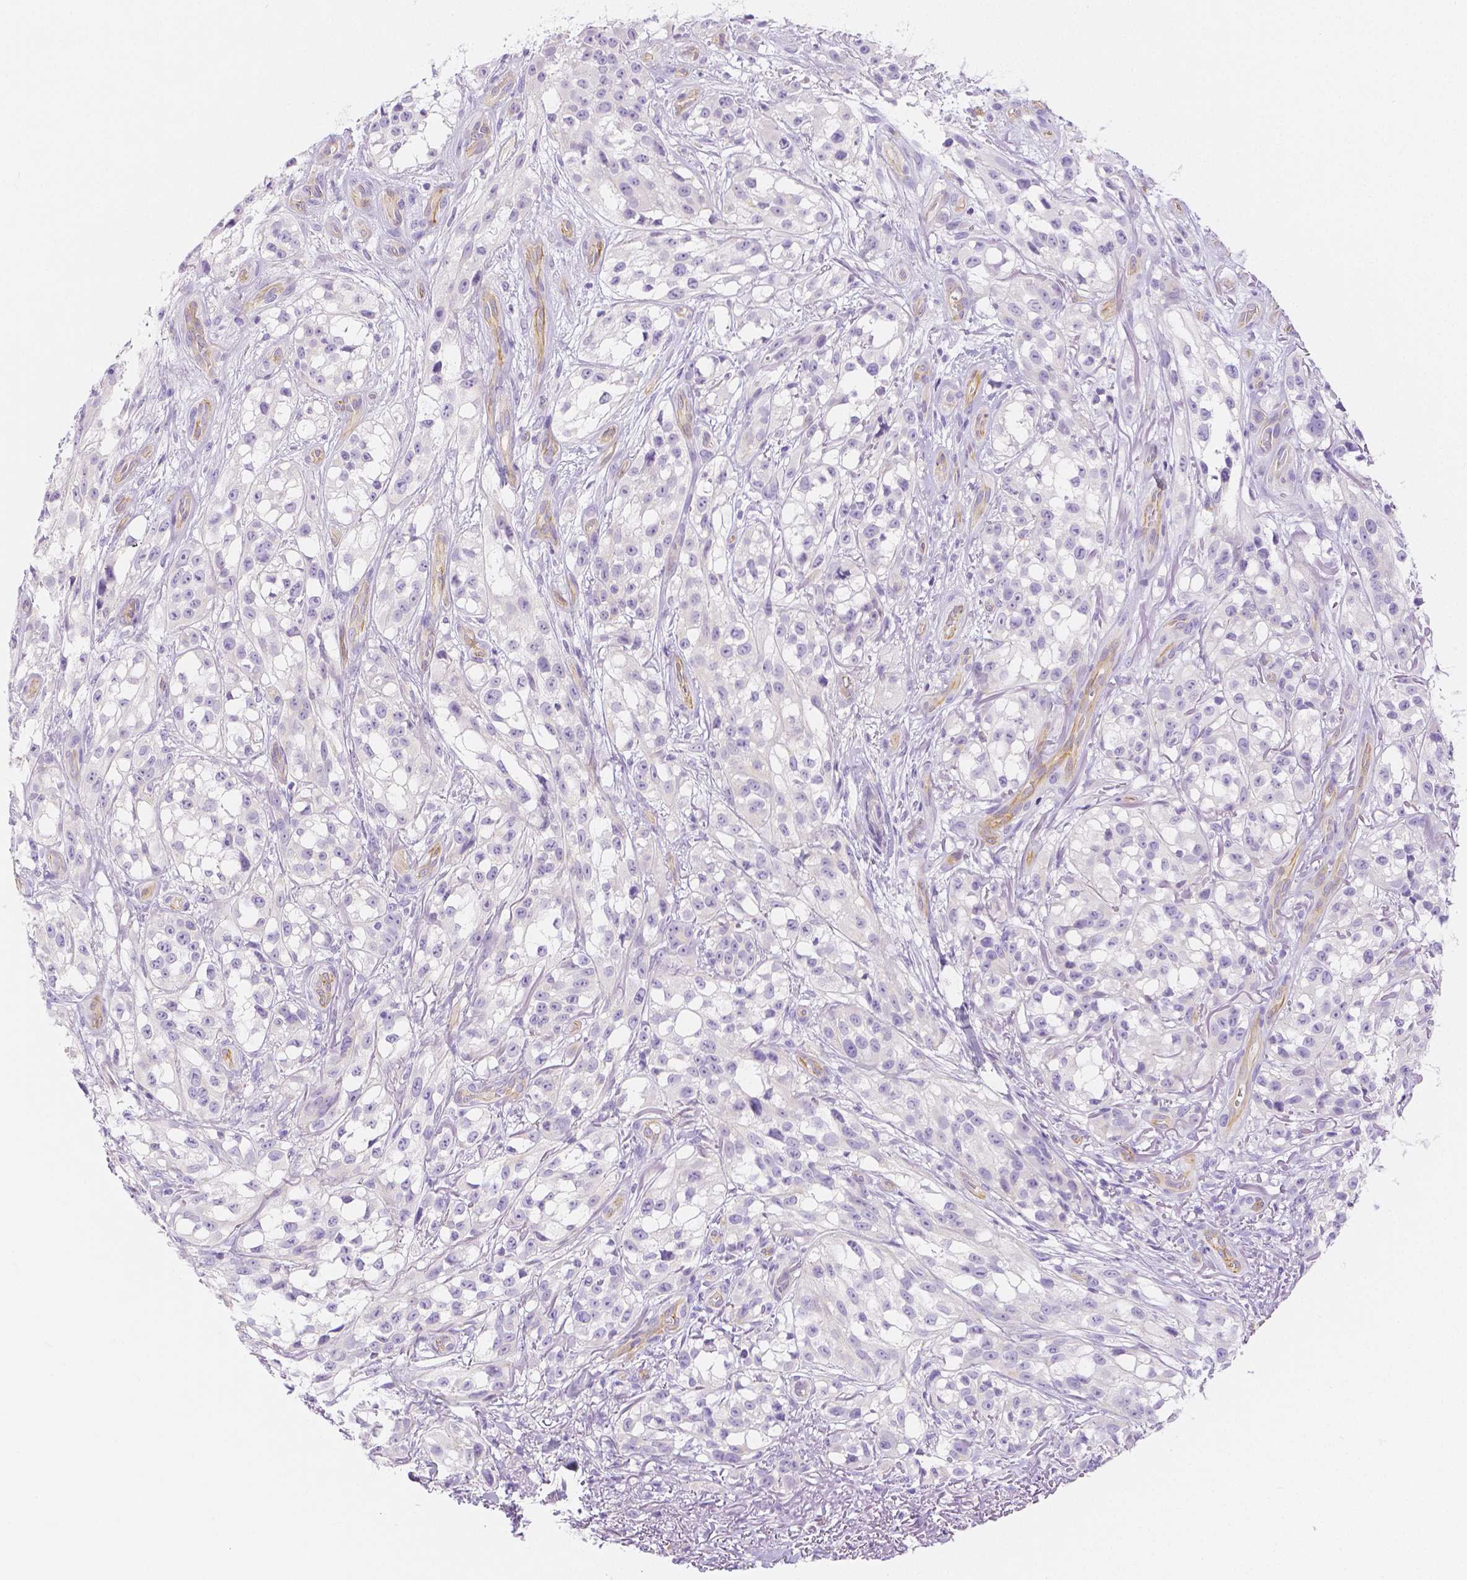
{"staining": {"intensity": "negative", "quantity": "none", "location": "none"}, "tissue": "melanoma", "cell_type": "Tumor cells", "image_type": "cancer", "snomed": [{"axis": "morphology", "description": "Malignant melanoma, NOS"}, {"axis": "topography", "description": "Skin"}], "caption": "DAB immunohistochemical staining of melanoma shows no significant positivity in tumor cells.", "gene": "SLC27A5", "patient": {"sex": "female", "age": 85}}